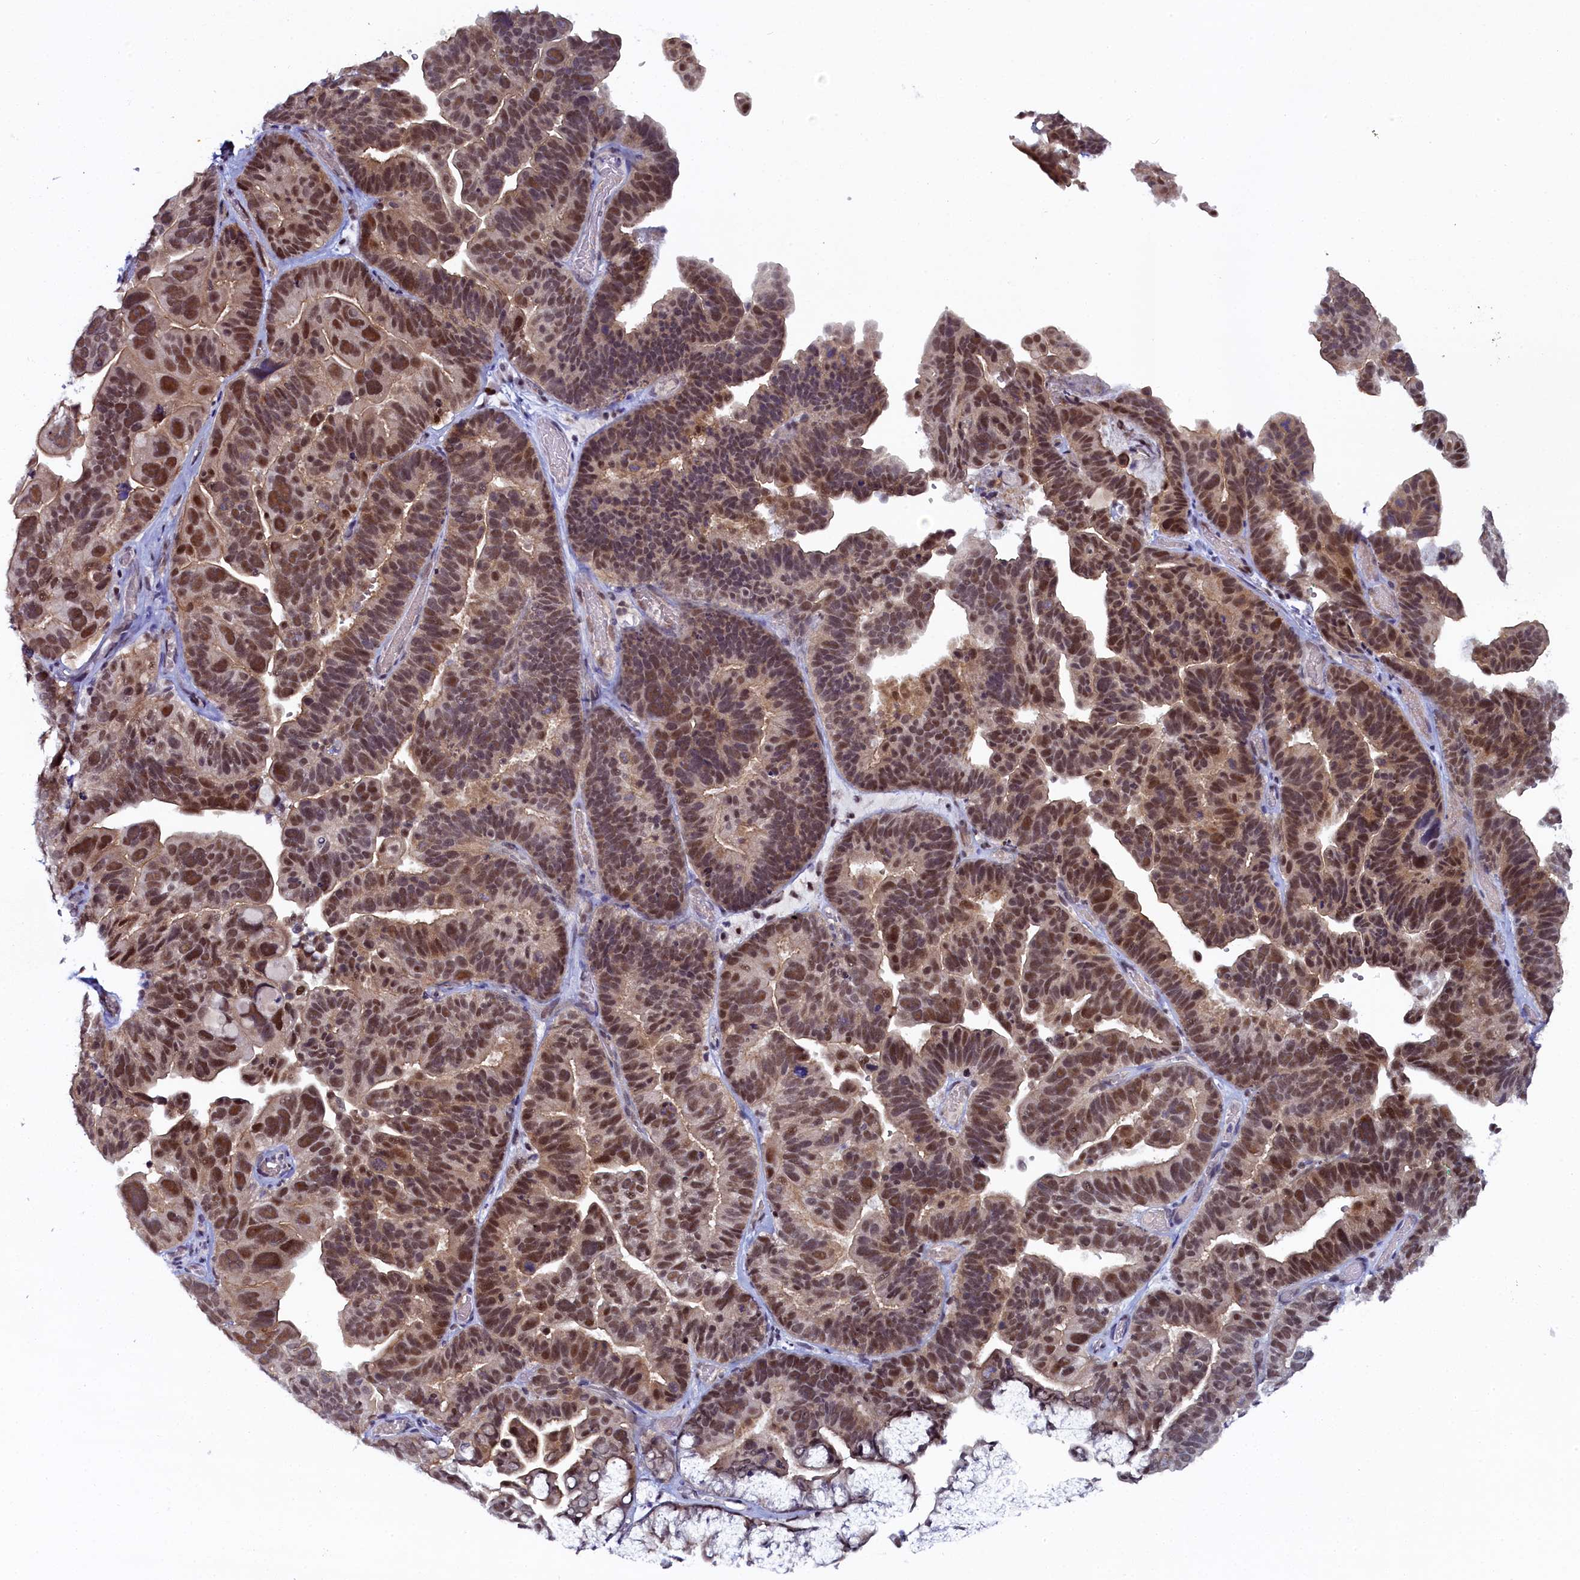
{"staining": {"intensity": "strong", "quantity": "25%-75%", "location": "nuclear"}, "tissue": "ovarian cancer", "cell_type": "Tumor cells", "image_type": "cancer", "snomed": [{"axis": "morphology", "description": "Cystadenocarcinoma, serous, NOS"}, {"axis": "topography", "description": "Ovary"}], "caption": "Protein expression analysis of ovarian serous cystadenocarcinoma displays strong nuclear expression in about 25%-75% of tumor cells.", "gene": "INTS14", "patient": {"sex": "female", "age": 56}}